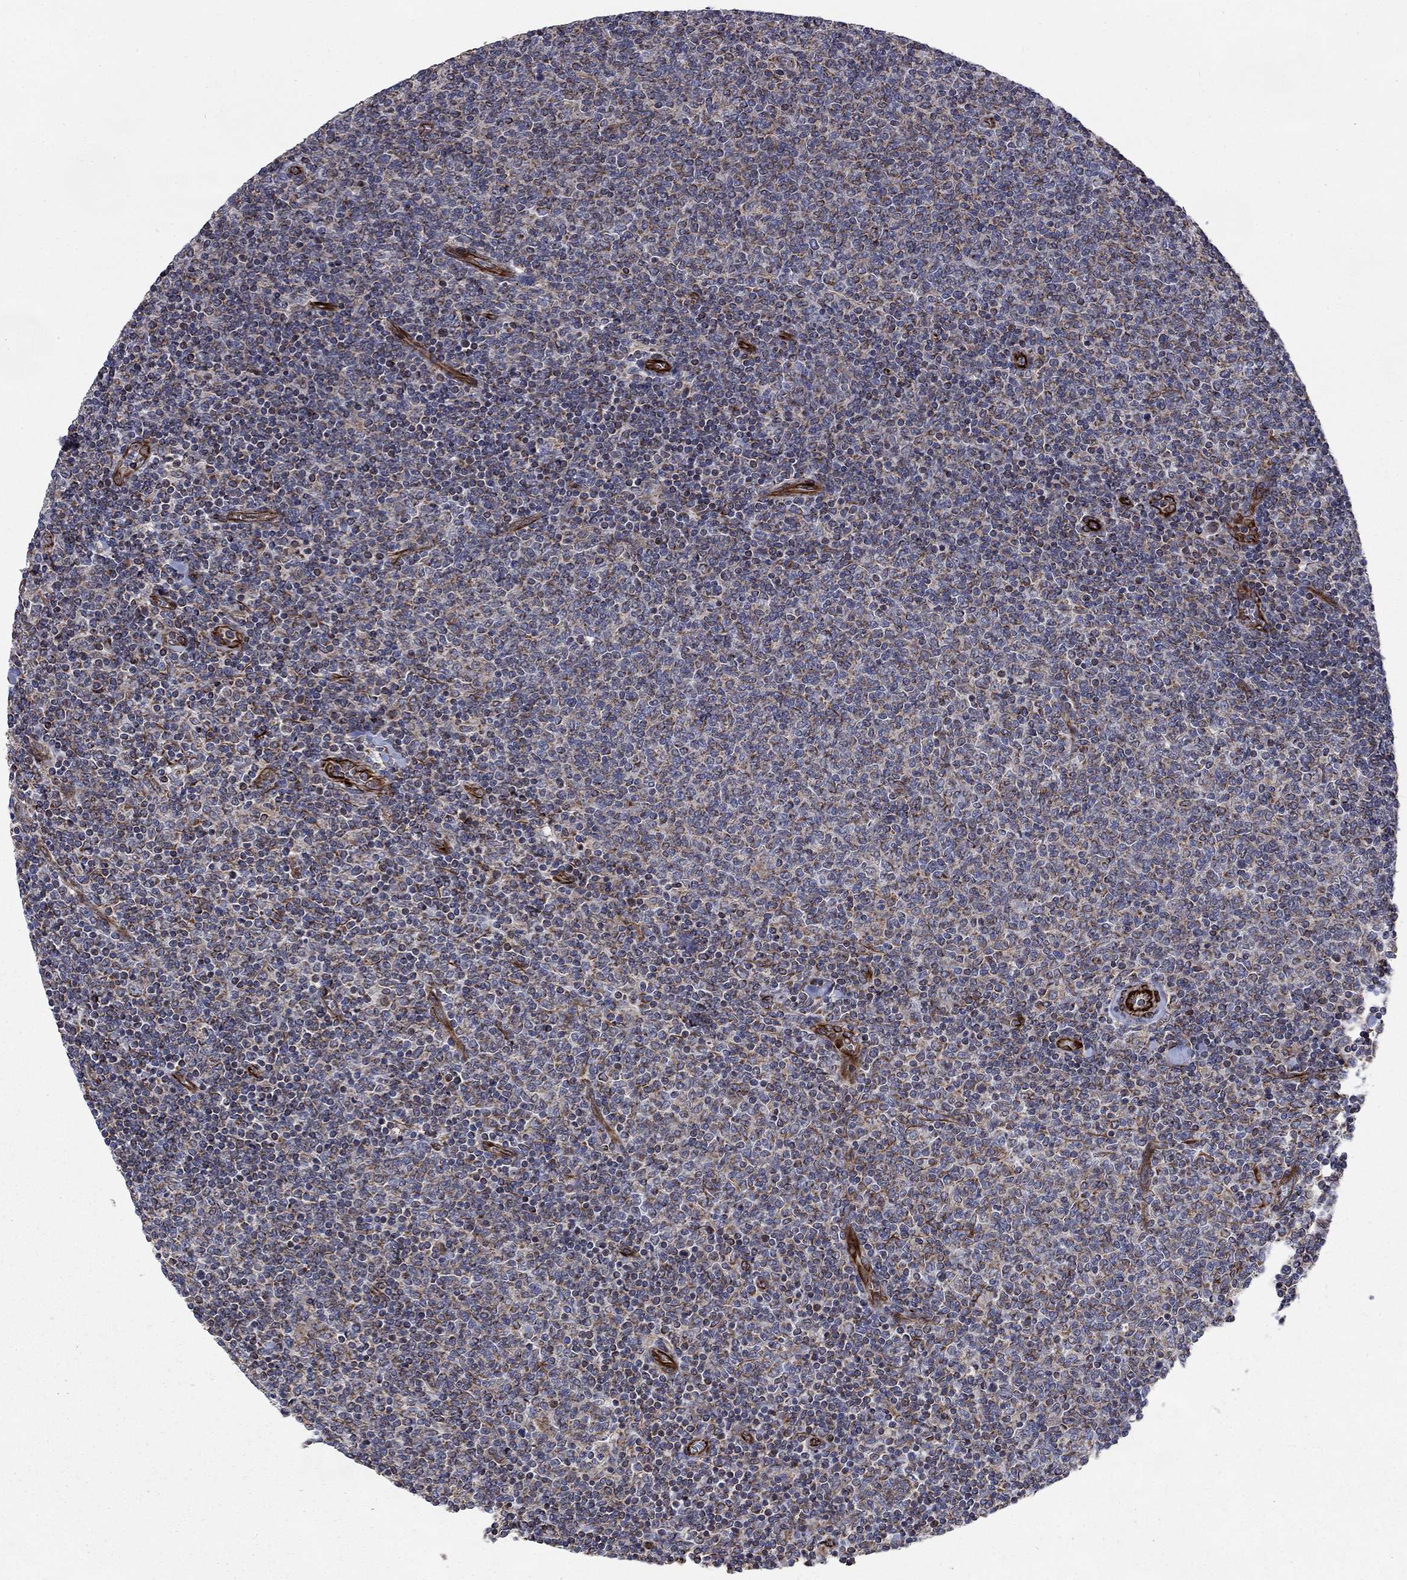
{"staining": {"intensity": "moderate", "quantity": "25%-75%", "location": "cytoplasmic/membranous"}, "tissue": "lymphoma", "cell_type": "Tumor cells", "image_type": "cancer", "snomed": [{"axis": "morphology", "description": "Malignant lymphoma, non-Hodgkin's type, Low grade"}, {"axis": "topography", "description": "Lymph node"}], "caption": "Protein expression analysis of lymphoma reveals moderate cytoplasmic/membranous staining in about 25%-75% of tumor cells.", "gene": "NDUFC1", "patient": {"sex": "male", "age": 52}}